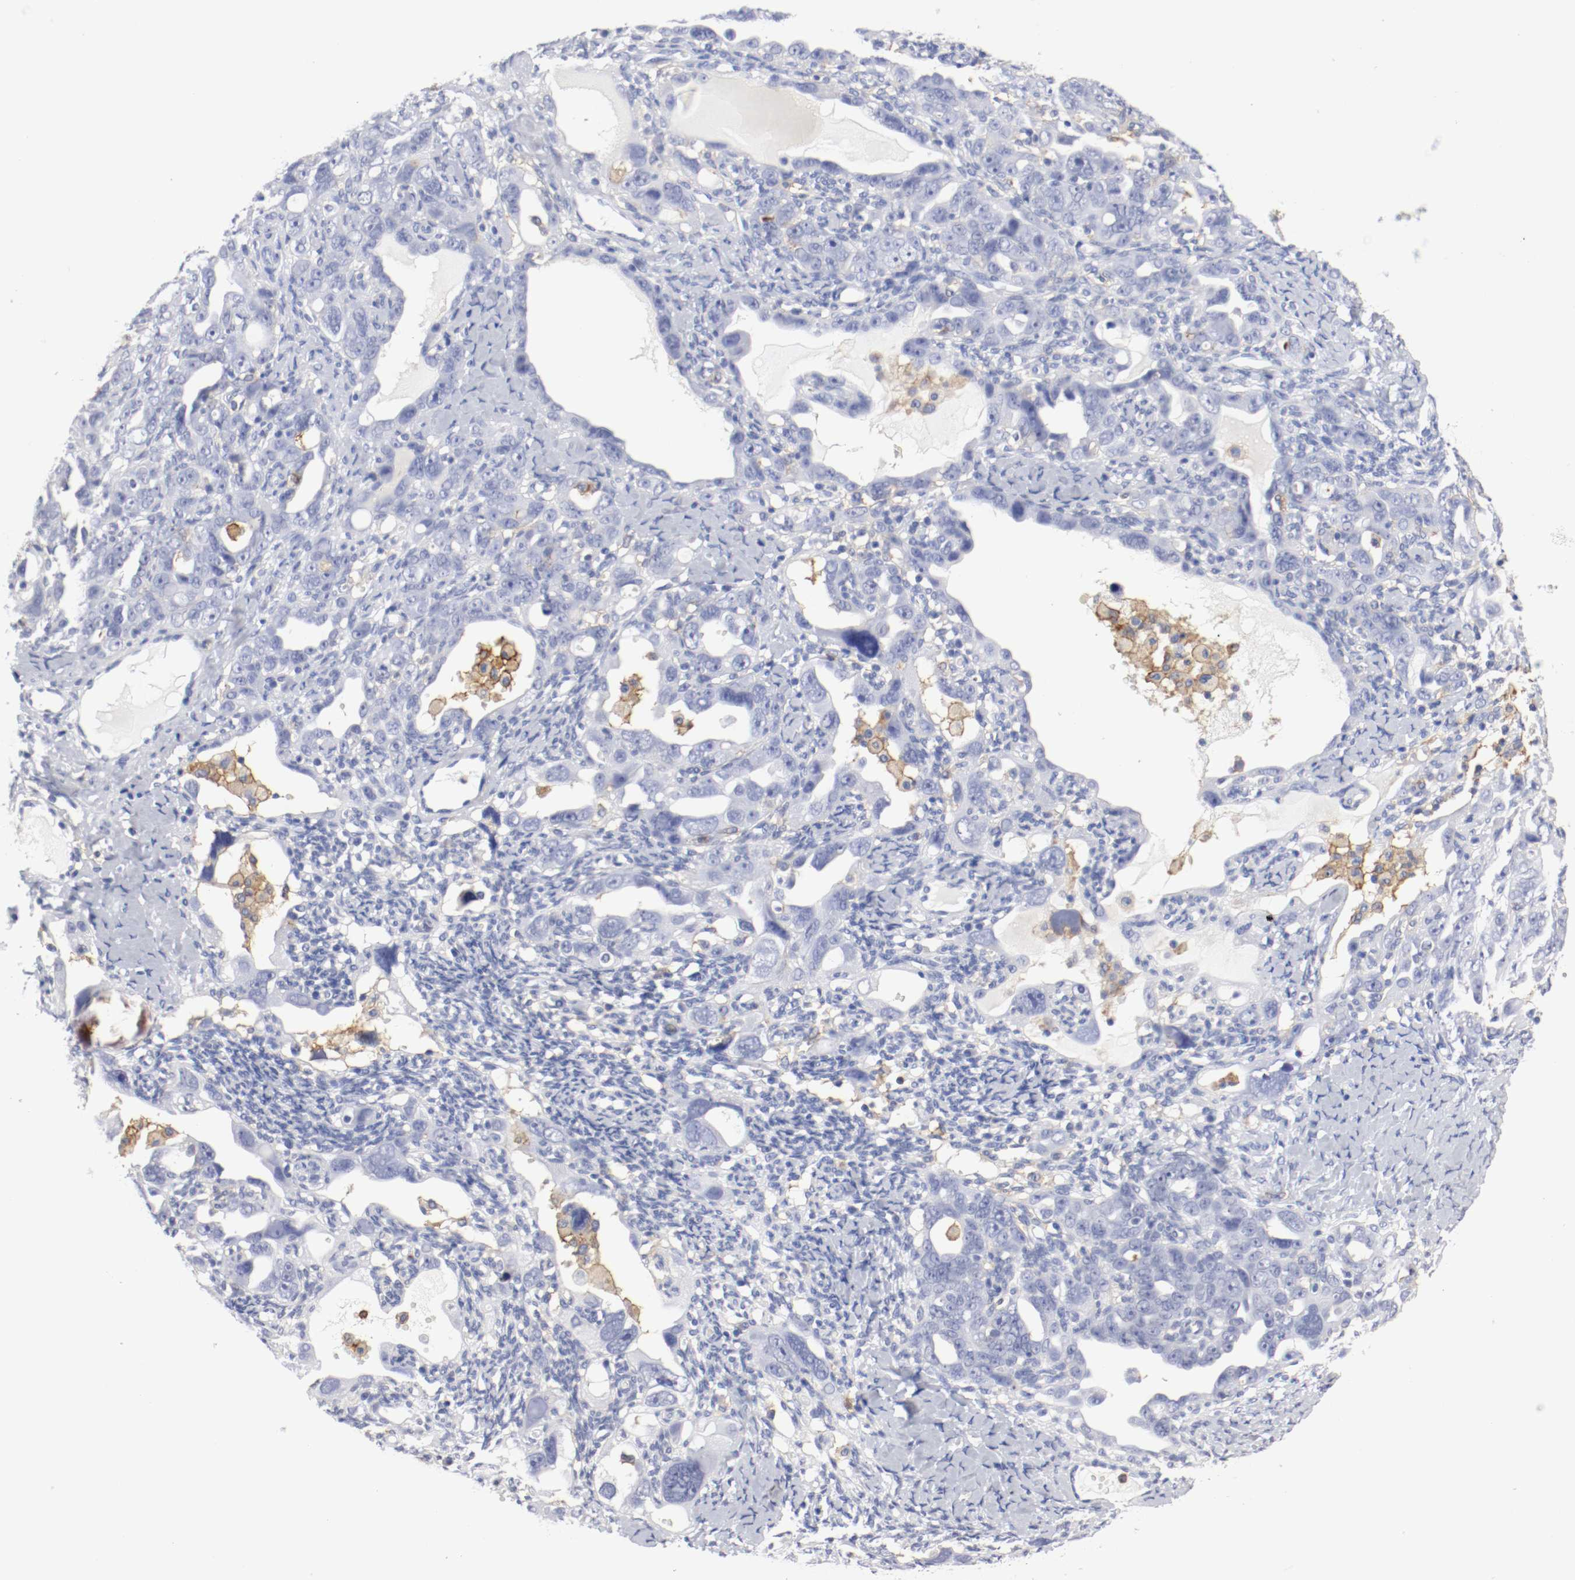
{"staining": {"intensity": "negative", "quantity": "none", "location": "none"}, "tissue": "ovarian cancer", "cell_type": "Tumor cells", "image_type": "cancer", "snomed": [{"axis": "morphology", "description": "Cystadenocarcinoma, serous, NOS"}, {"axis": "topography", "description": "Ovary"}], "caption": "Immunohistochemistry micrograph of human ovarian cancer stained for a protein (brown), which demonstrates no staining in tumor cells.", "gene": "ITGAX", "patient": {"sex": "female", "age": 66}}